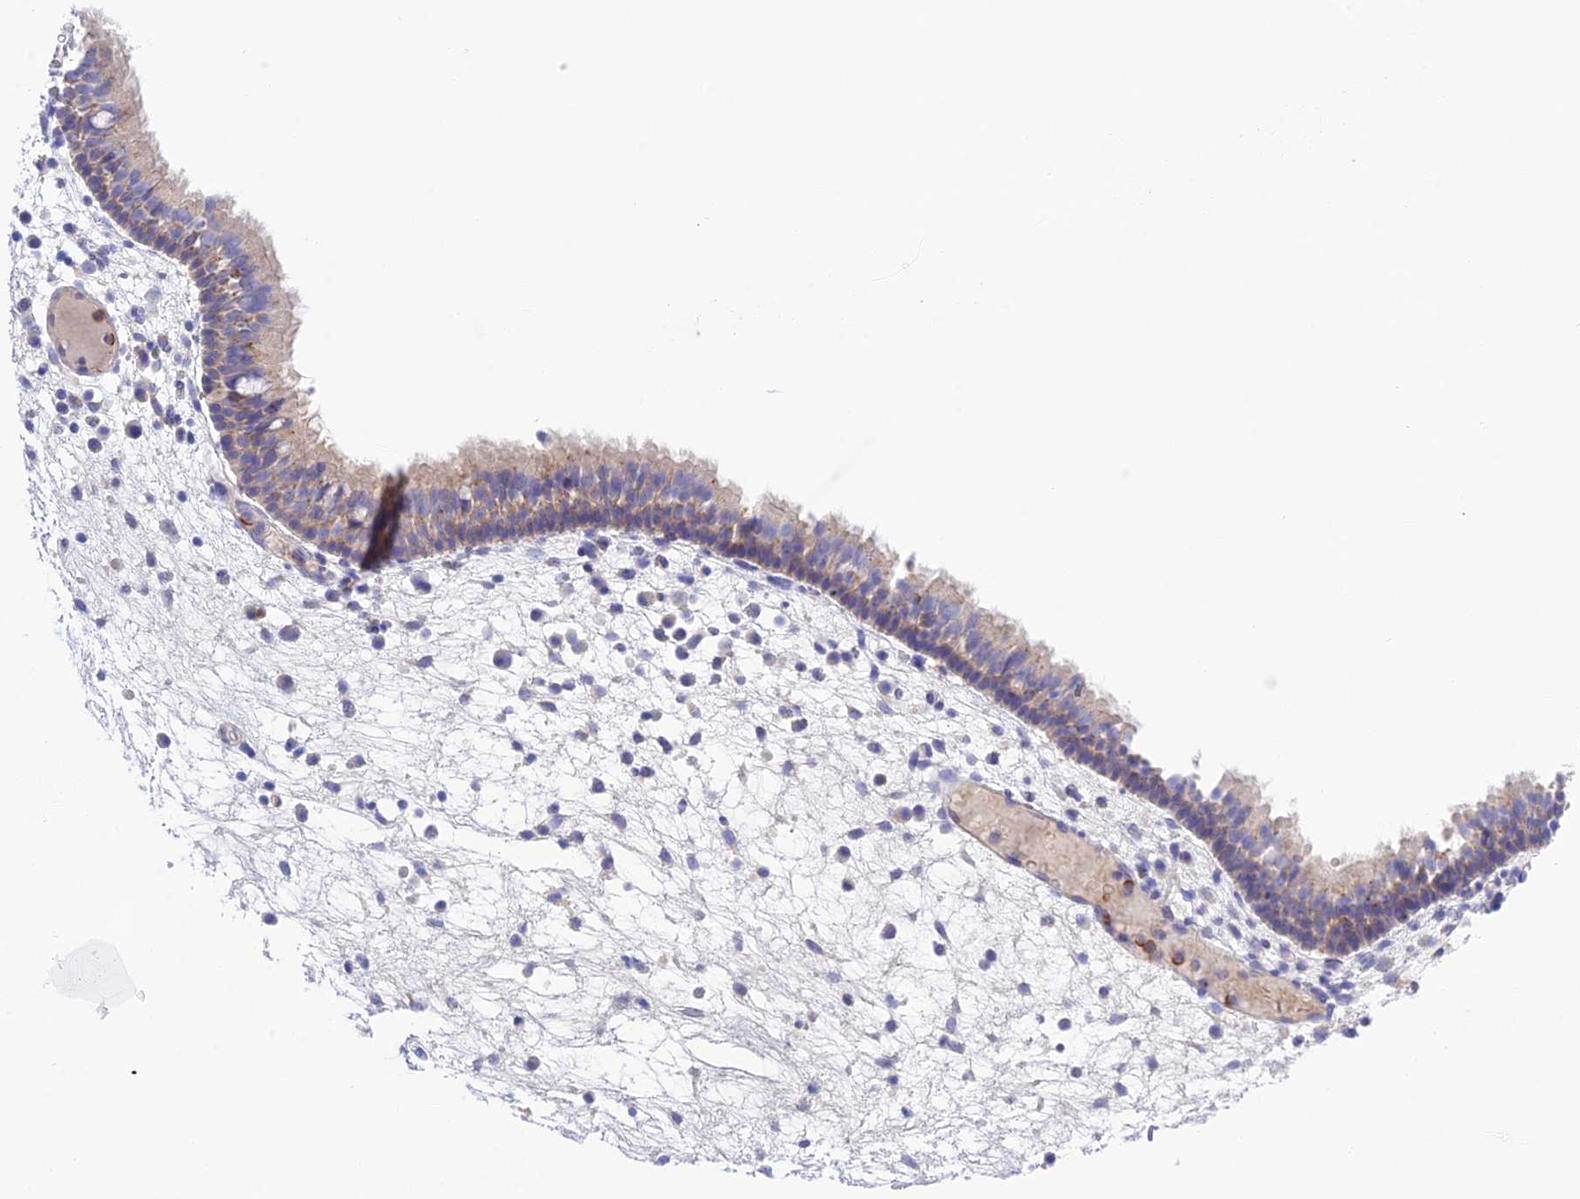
{"staining": {"intensity": "weak", "quantity": "25%-75%", "location": "cytoplasmic/membranous"}, "tissue": "nasopharynx", "cell_type": "Respiratory epithelial cells", "image_type": "normal", "snomed": [{"axis": "morphology", "description": "Normal tissue, NOS"}, {"axis": "morphology", "description": "Inflammation, NOS"}, {"axis": "morphology", "description": "Malignant melanoma, Metastatic site"}, {"axis": "topography", "description": "Nasopharynx"}], "caption": "Immunohistochemistry (IHC) staining of benign nasopharynx, which exhibits low levels of weak cytoplasmic/membranous staining in about 25%-75% of respiratory epithelial cells indicating weak cytoplasmic/membranous protein expression. The staining was performed using DAB (brown) for protein detection and nuclei were counterstained in hematoxylin (blue).", "gene": "CHSY3", "patient": {"sex": "male", "age": 70}}